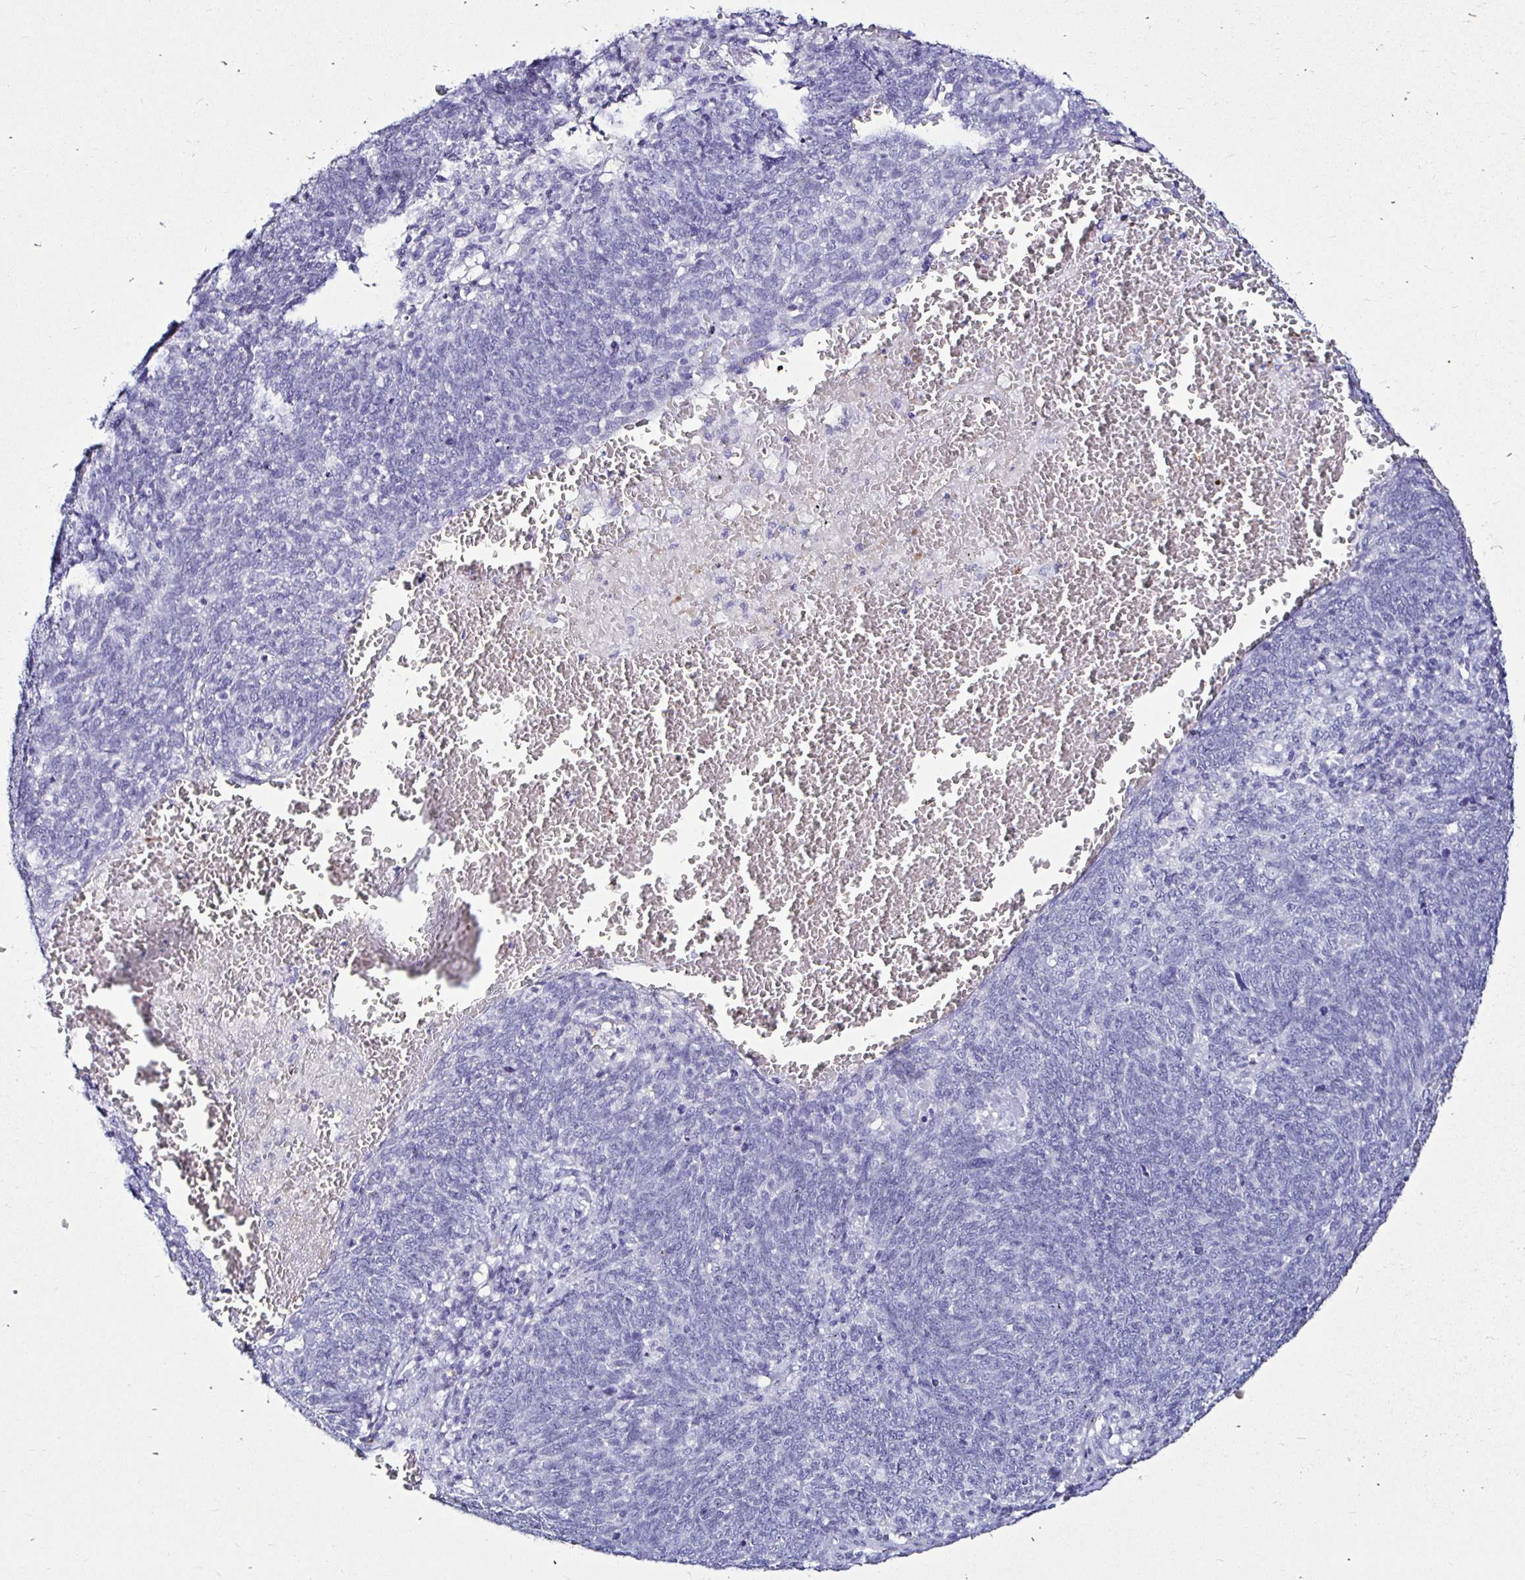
{"staining": {"intensity": "negative", "quantity": "none", "location": "none"}, "tissue": "lung cancer", "cell_type": "Tumor cells", "image_type": "cancer", "snomed": [{"axis": "morphology", "description": "Squamous cell carcinoma, NOS"}, {"axis": "topography", "description": "Lung"}], "caption": "Lung cancer (squamous cell carcinoma) was stained to show a protein in brown. There is no significant staining in tumor cells.", "gene": "TIMP1", "patient": {"sex": "female", "age": 72}}